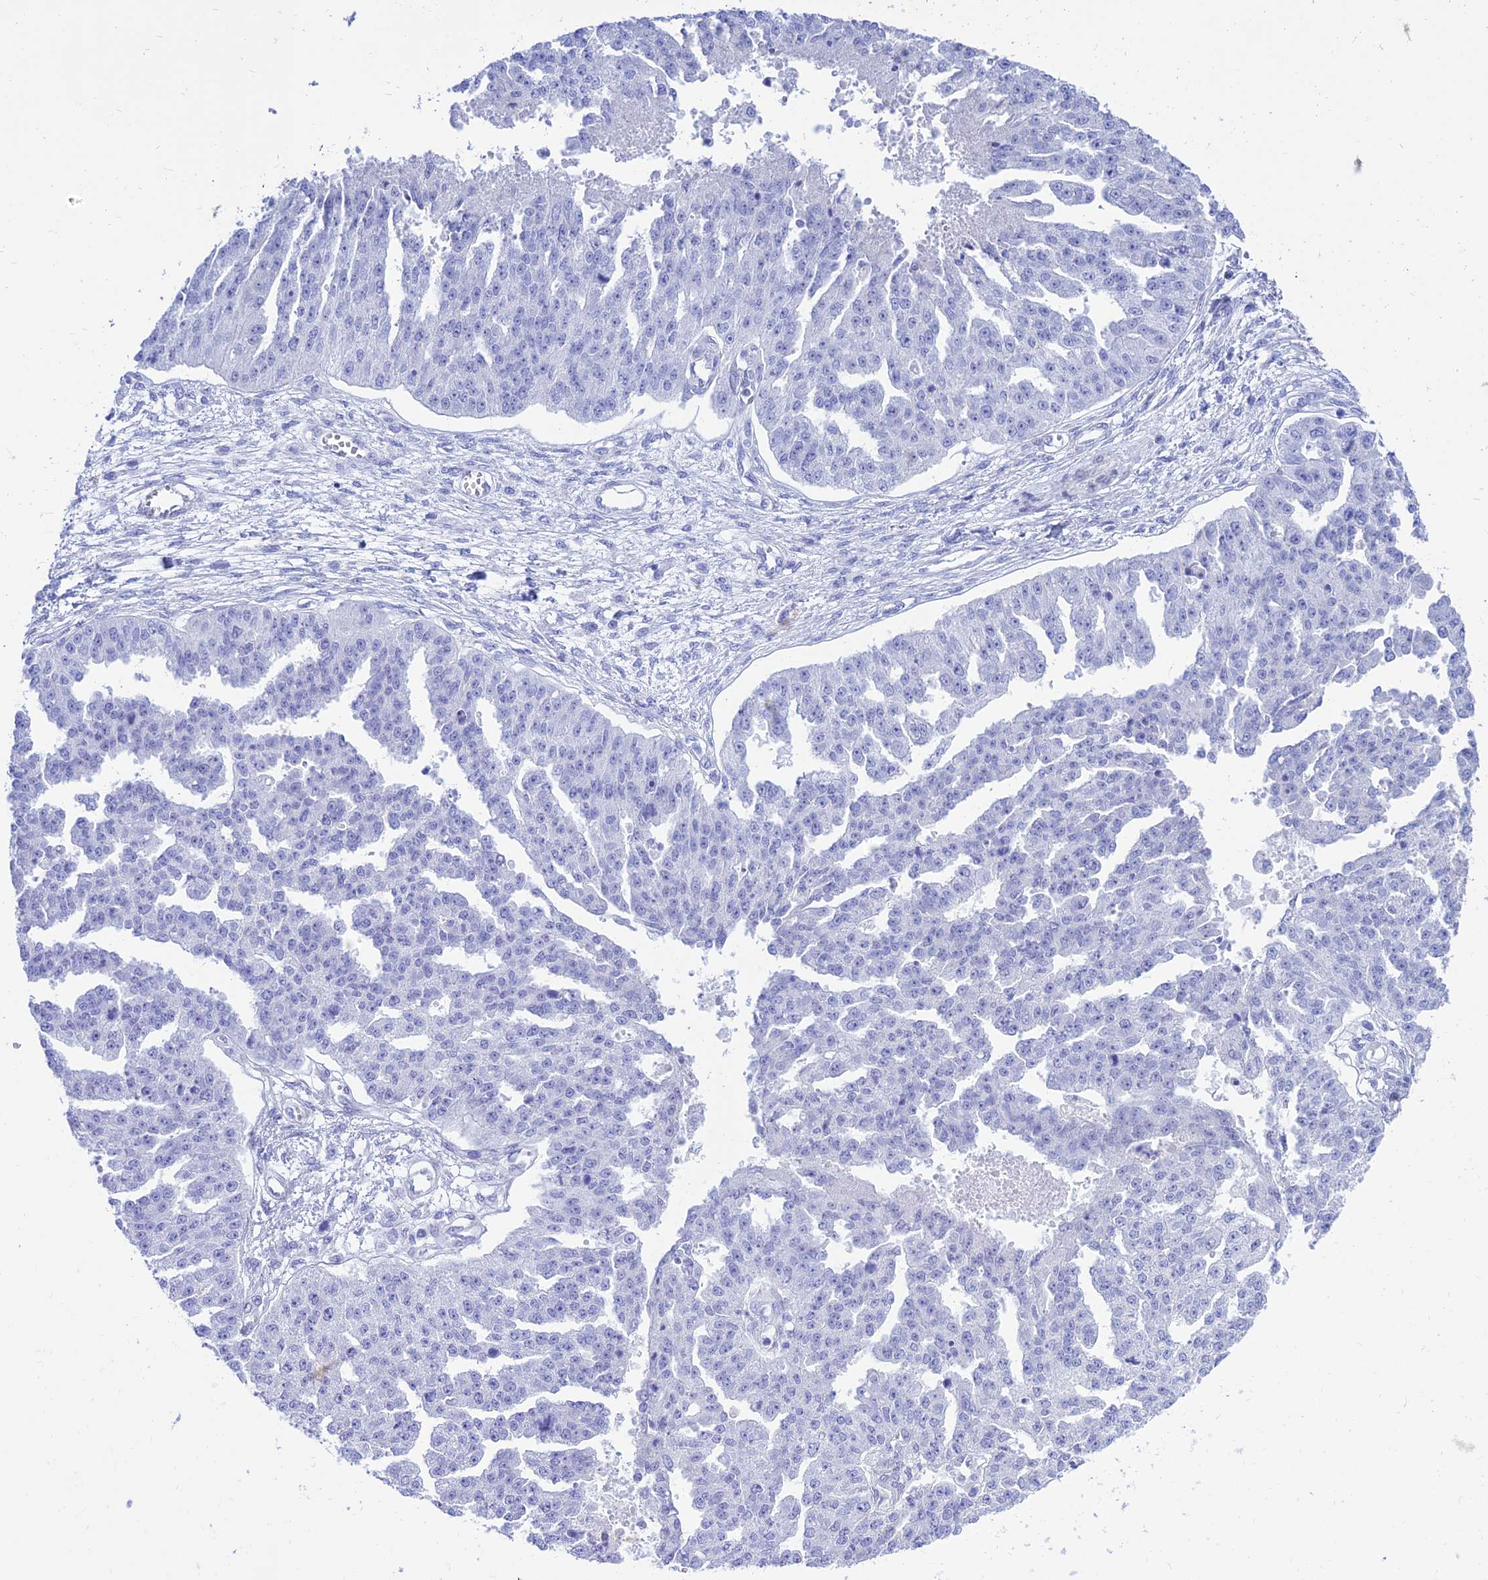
{"staining": {"intensity": "negative", "quantity": "none", "location": "none"}, "tissue": "ovarian cancer", "cell_type": "Tumor cells", "image_type": "cancer", "snomed": [{"axis": "morphology", "description": "Cystadenocarcinoma, serous, NOS"}, {"axis": "topography", "description": "Ovary"}], "caption": "Immunohistochemical staining of human ovarian serous cystadenocarcinoma reveals no significant staining in tumor cells.", "gene": "TAC3", "patient": {"sex": "female", "age": 58}}